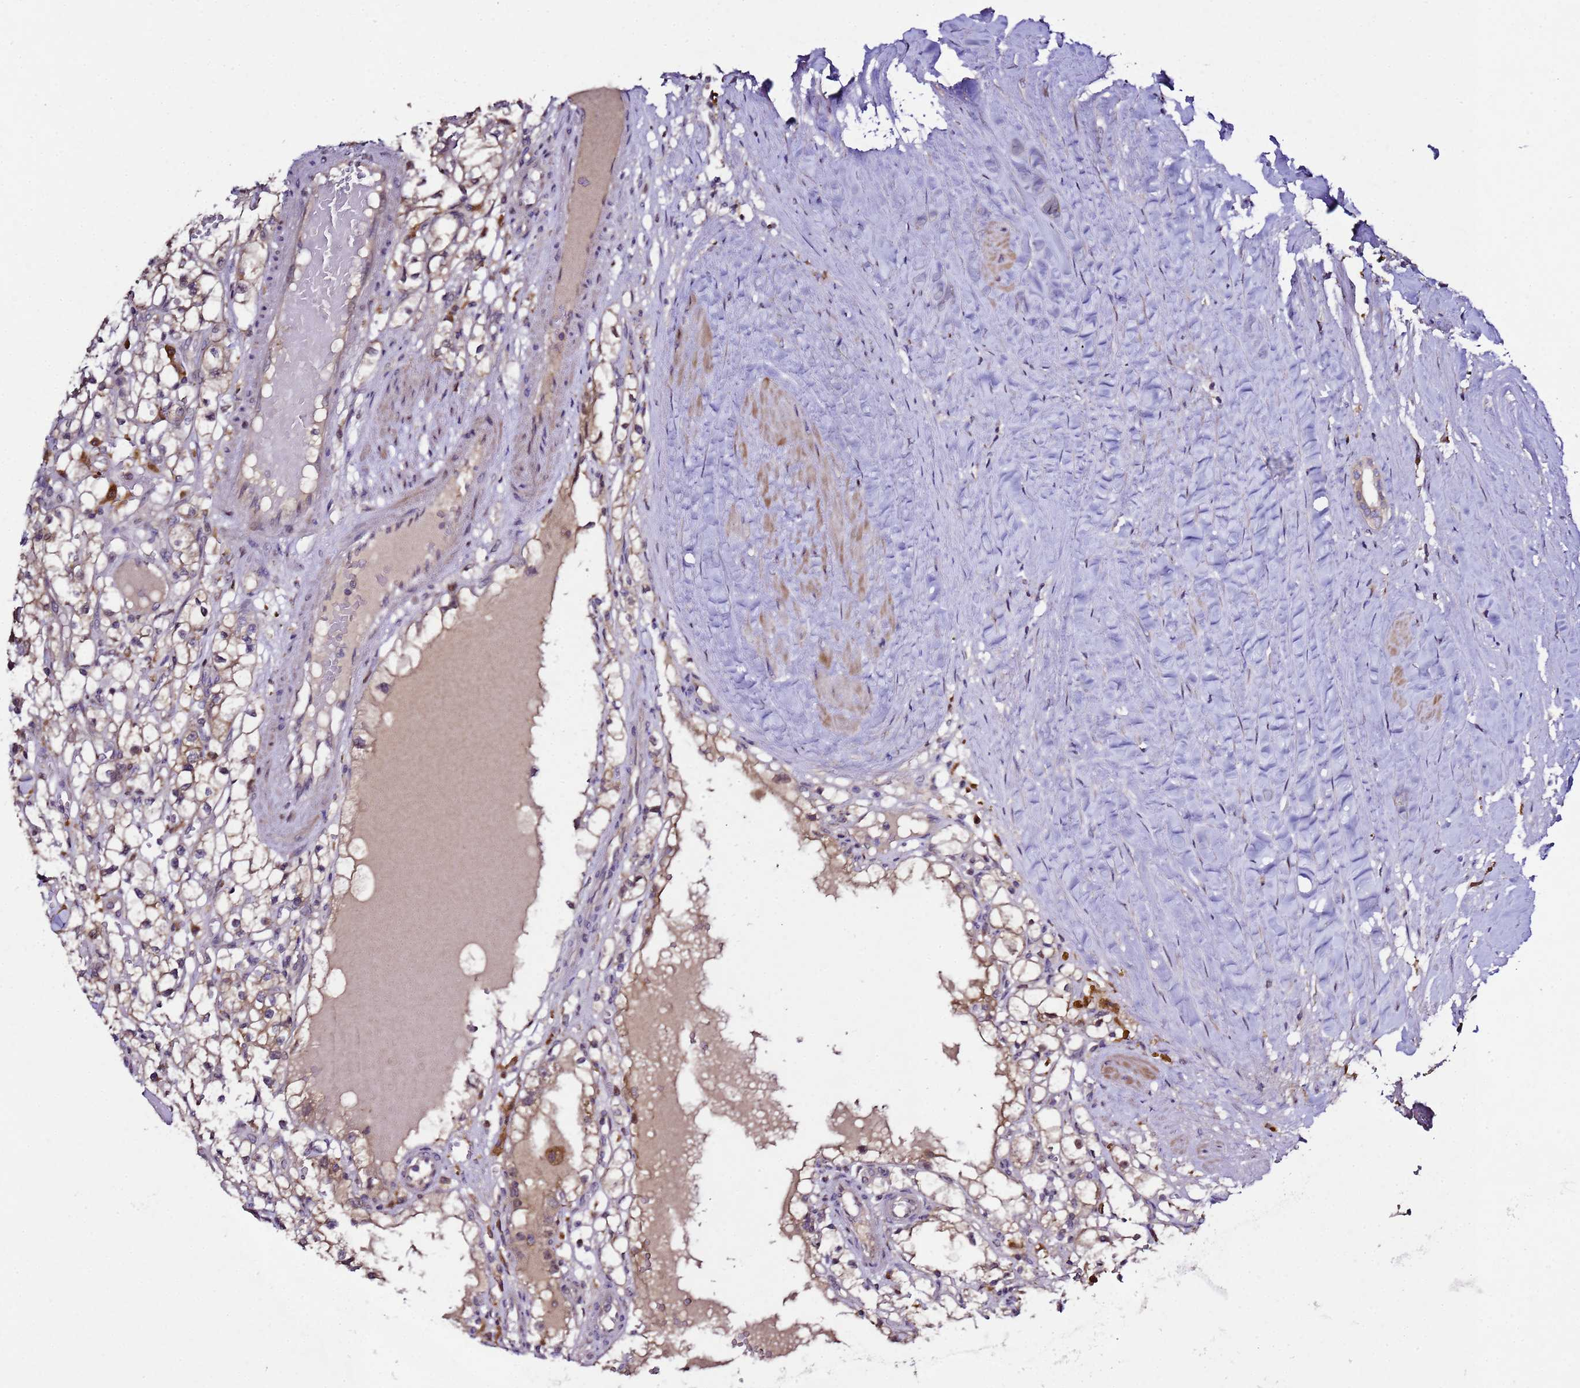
{"staining": {"intensity": "weak", "quantity": "<25%", "location": "cytoplasmic/membranous"}, "tissue": "renal cancer", "cell_type": "Tumor cells", "image_type": "cancer", "snomed": [{"axis": "morphology", "description": "Adenocarcinoma, NOS"}, {"axis": "topography", "description": "Kidney"}], "caption": "IHC of human renal adenocarcinoma shows no positivity in tumor cells.", "gene": "ALG3", "patient": {"sex": "male", "age": 56}}